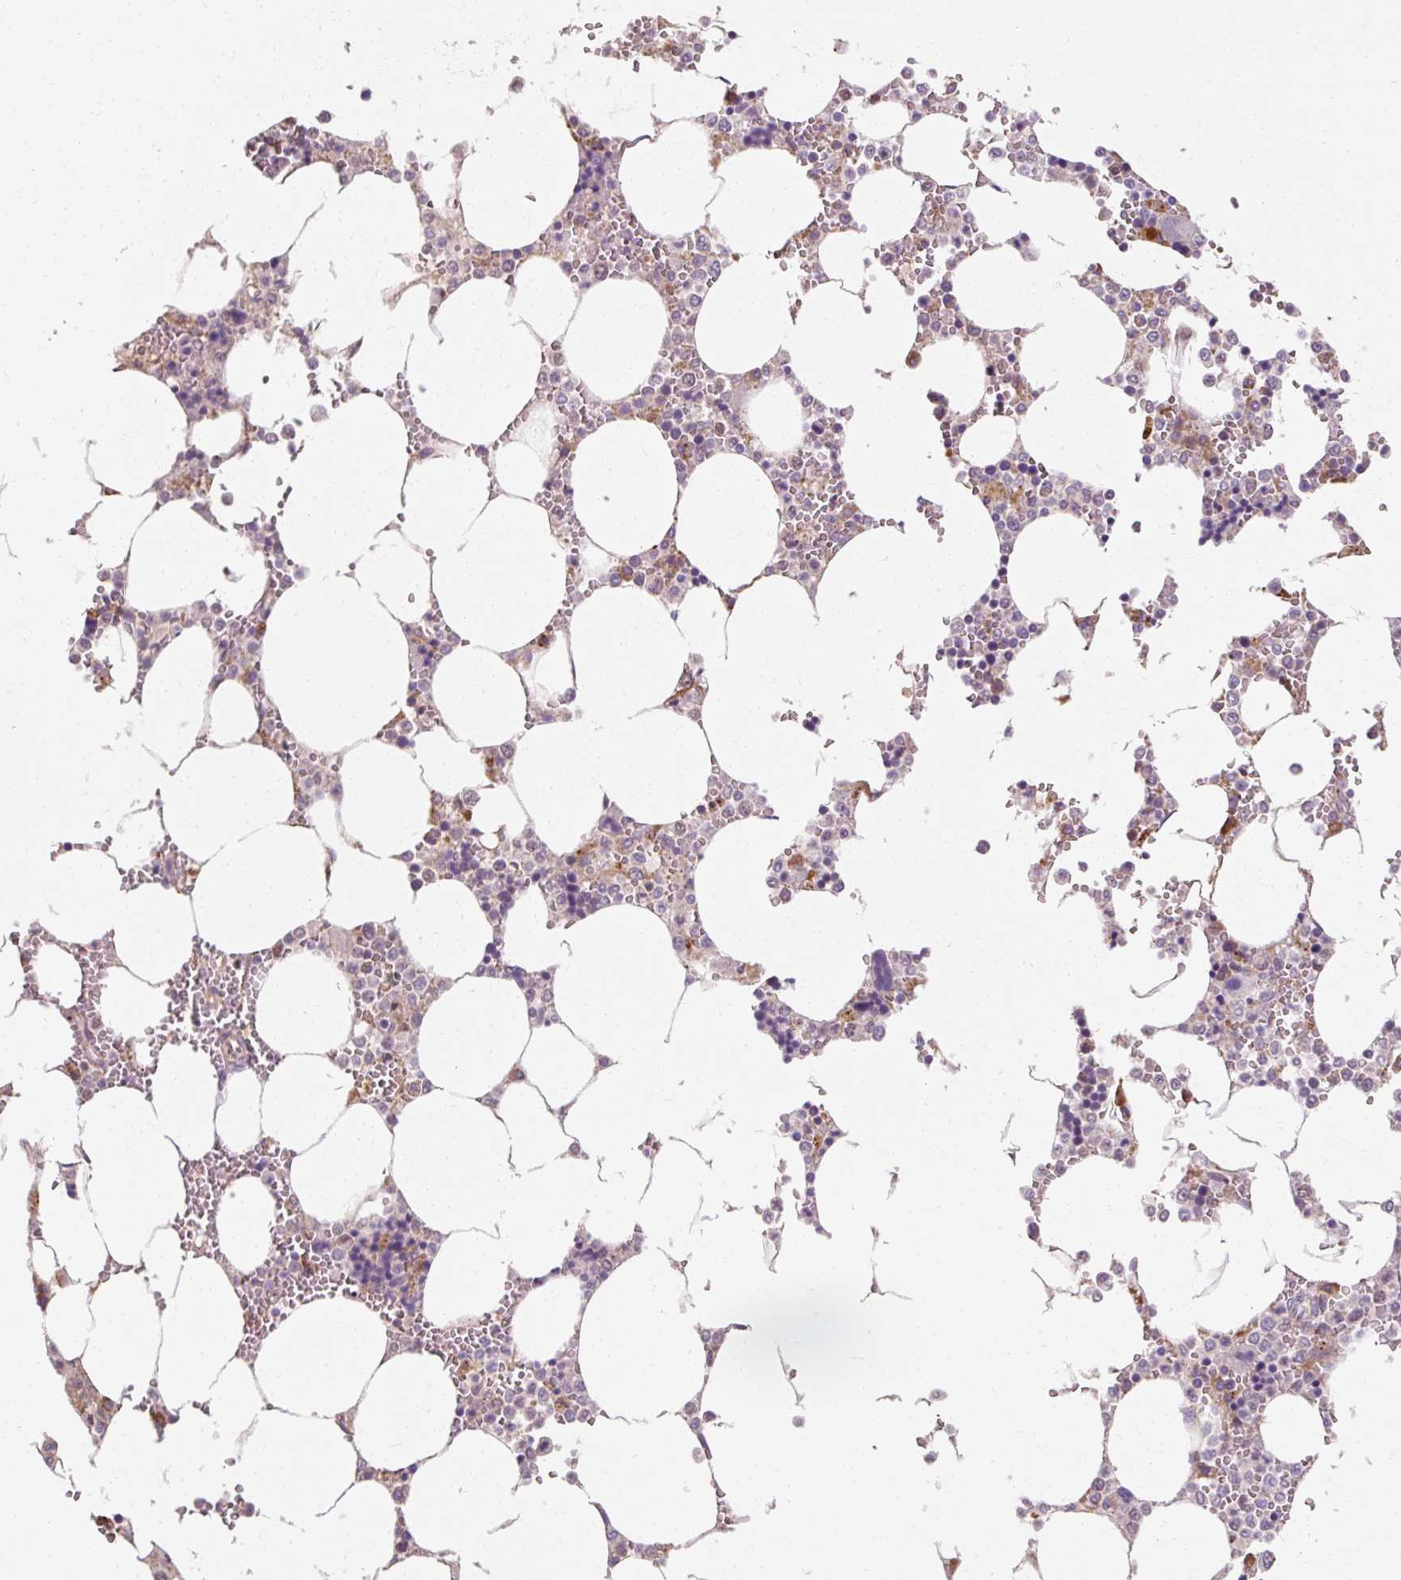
{"staining": {"intensity": "moderate", "quantity": "<25%", "location": "cytoplasmic/membranous"}, "tissue": "bone marrow", "cell_type": "Hematopoietic cells", "image_type": "normal", "snomed": [{"axis": "morphology", "description": "Normal tissue, NOS"}, {"axis": "topography", "description": "Bone marrow"}], "caption": "Protein expression analysis of benign human bone marrow reveals moderate cytoplasmic/membranous positivity in approximately <25% of hematopoietic cells.", "gene": "TBC1D4", "patient": {"sex": "male", "age": 64}}